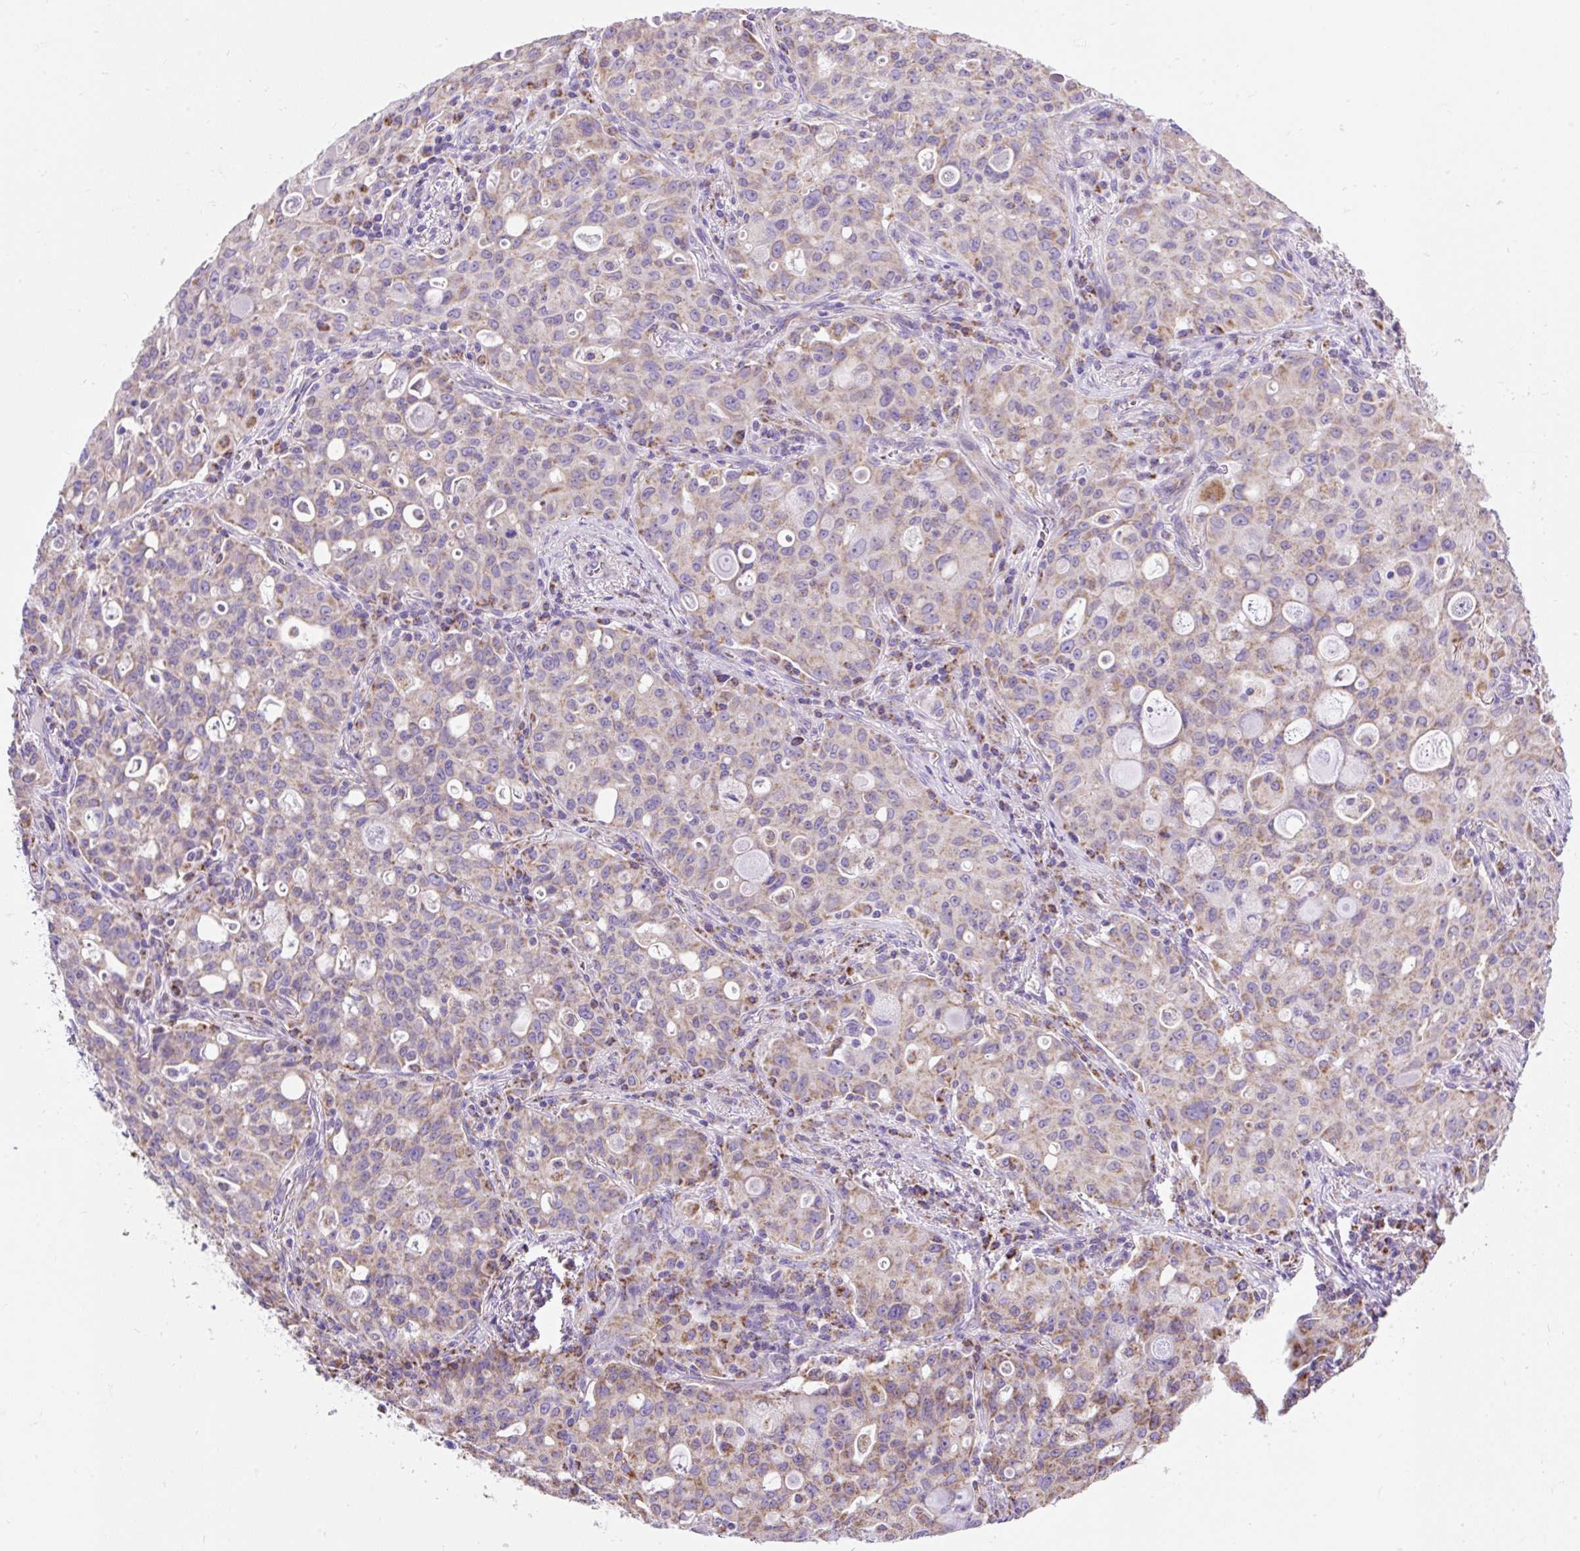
{"staining": {"intensity": "weak", "quantity": ">75%", "location": "cytoplasmic/membranous"}, "tissue": "lung cancer", "cell_type": "Tumor cells", "image_type": "cancer", "snomed": [{"axis": "morphology", "description": "Adenocarcinoma, NOS"}, {"axis": "topography", "description": "Lung"}], "caption": "Immunohistochemistry image of human lung adenocarcinoma stained for a protein (brown), which displays low levels of weak cytoplasmic/membranous positivity in approximately >75% of tumor cells.", "gene": "DAAM2", "patient": {"sex": "female", "age": 44}}